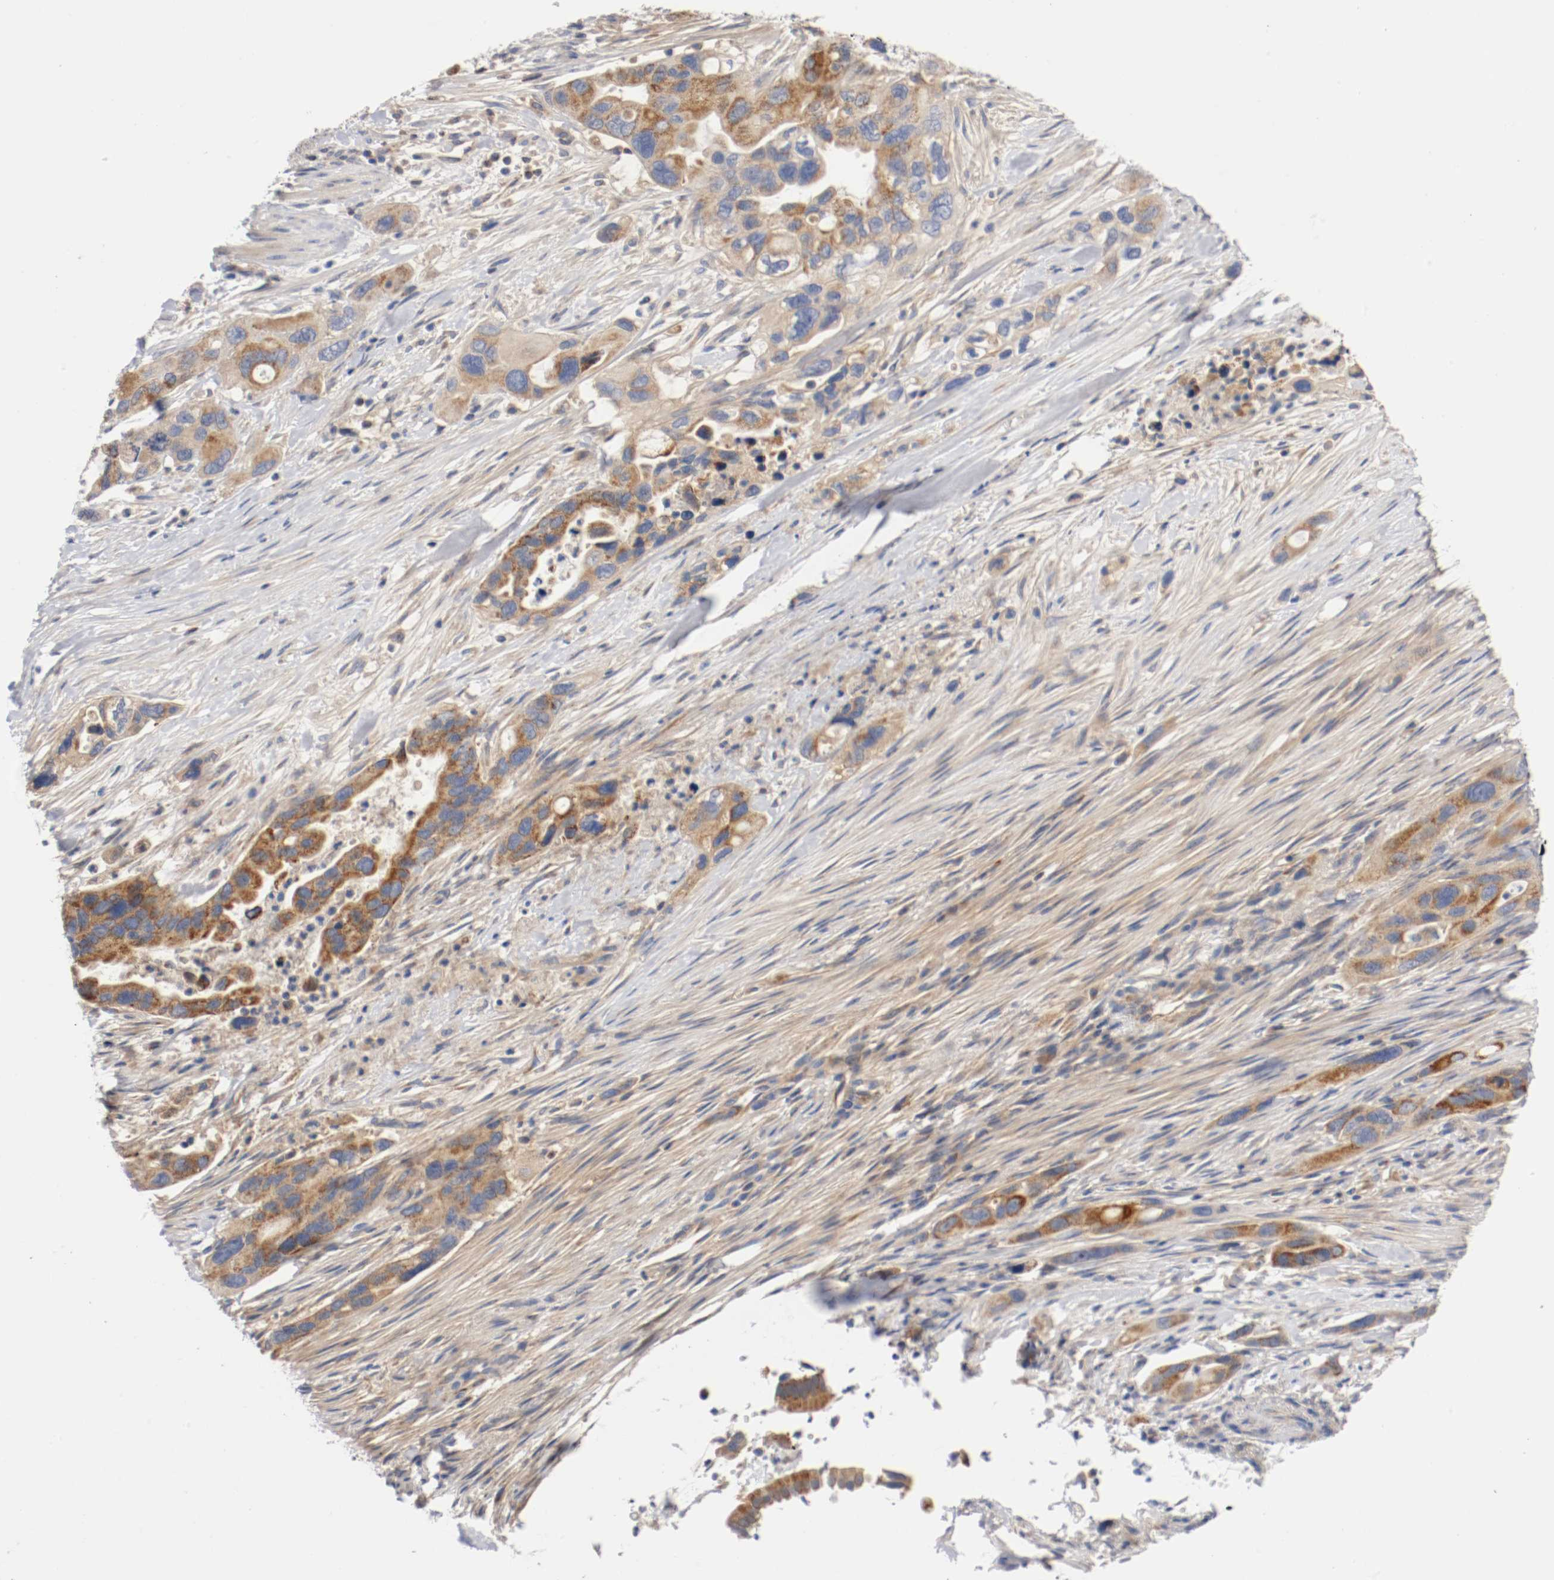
{"staining": {"intensity": "moderate", "quantity": ">75%", "location": "cytoplasmic/membranous"}, "tissue": "pancreatic cancer", "cell_type": "Tumor cells", "image_type": "cancer", "snomed": [{"axis": "morphology", "description": "Adenocarcinoma, NOS"}, {"axis": "topography", "description": "Pancreas"}], "caption": "Protein analysis of pancreatic cancer (adenocarcinoma) tissue shows moderate cytoplasmic/membranous positivity in about >75% of tumor cells.", "gene": "PCSK6", "patient": {"sex": "female", "age": 71}}